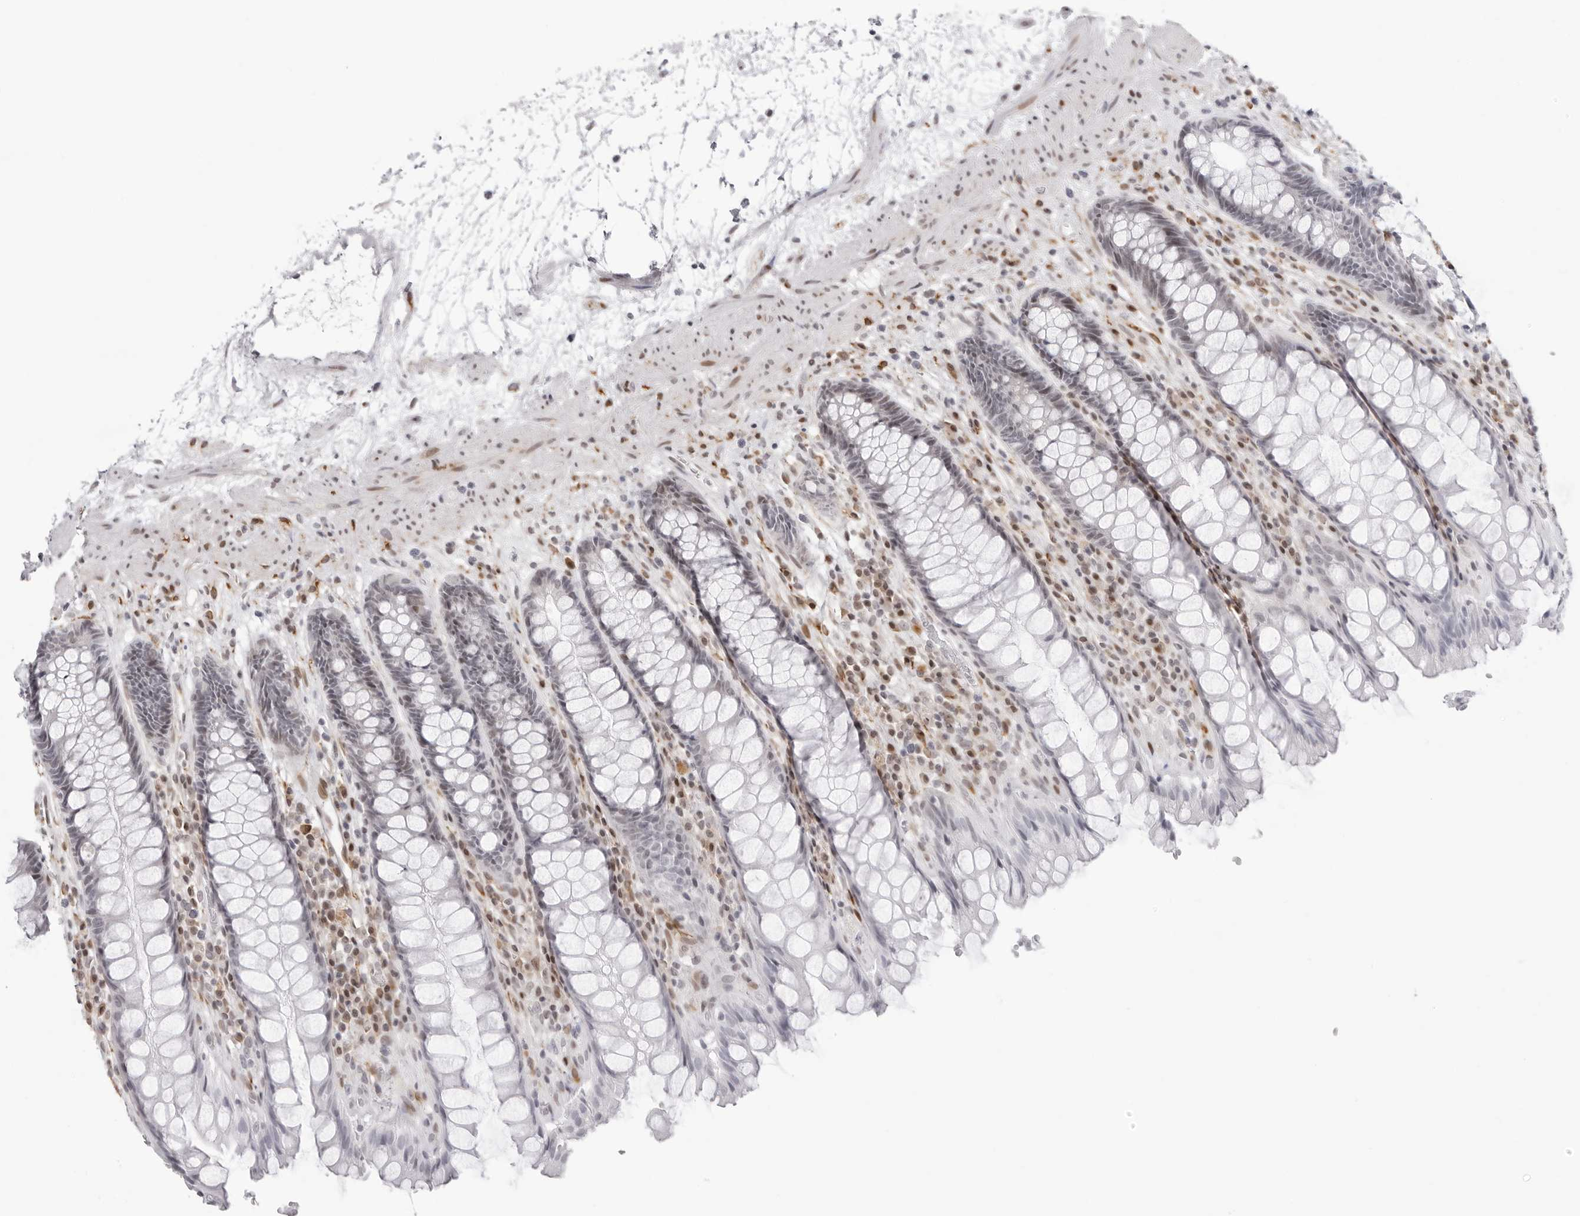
{"staining": {"intensity": "negative", "quantity": "none", "location": "none"}, "tissue": "rectum", "cell_type": "Glandular cells", "image_type": "normal", "snomed": [{"axis": "morphology", "description": "Normal tissue, NOS"}, {"axis": "topography", "description": "Rectum"}], "caption": "This is an immunohistochemistry histopathology image of benign human rectum. There is no positivity in glandular cells.", "gene": "NTPCR", "patient": {"sex": "male", "age": 64}}